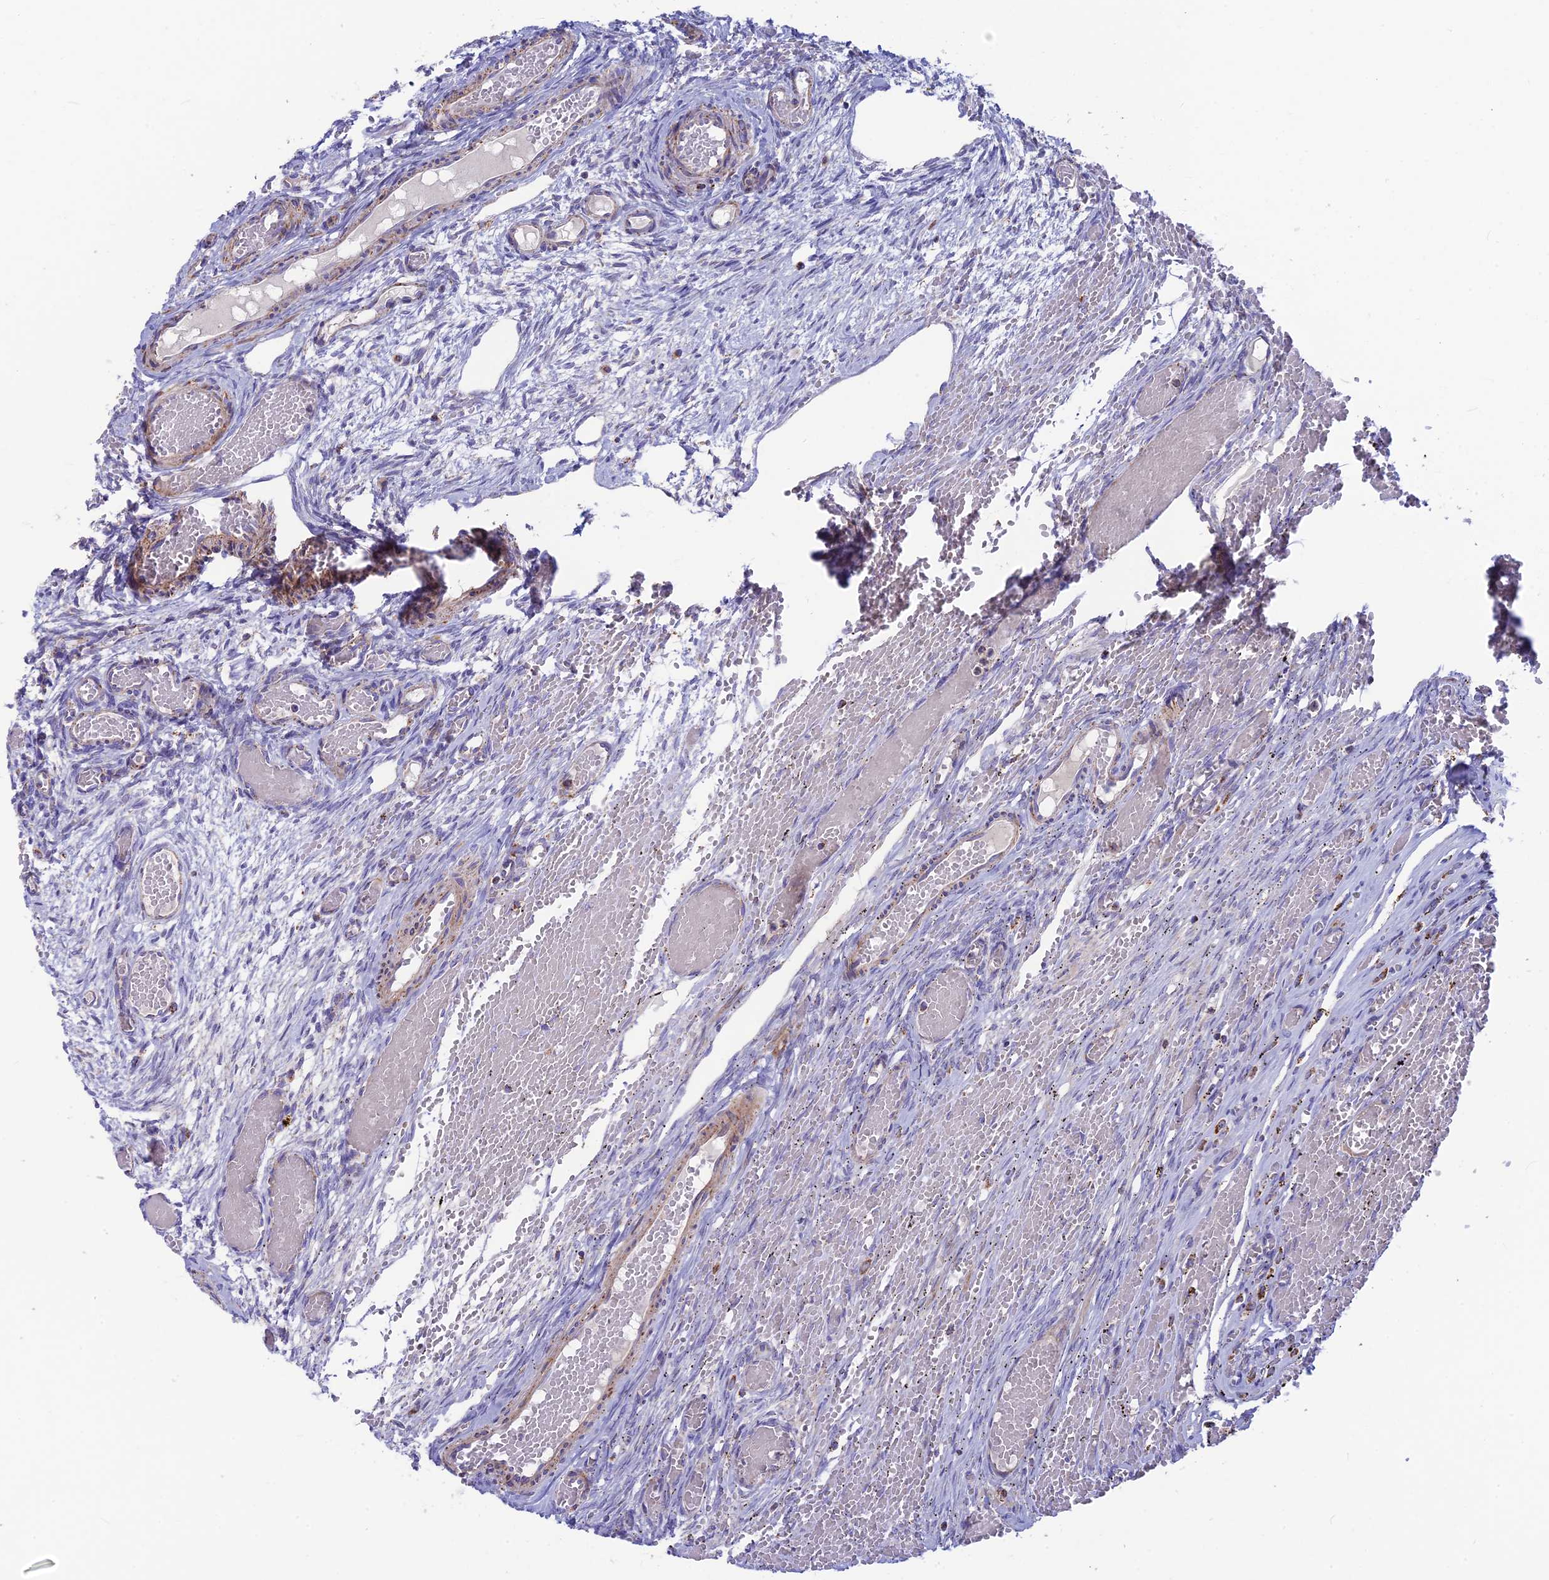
{"staining": {"intensity": "negative", "quantity": "none", "location": "none"}, "tissue": "ovary", "cell_type": "Ovarian stroma cells", "image_type": "normal", "snomed": [{"axis": "morphology", "description": "Adenocarcinoma, NOS"}, {"axis": "topography", "description": "Endometrium"}], "caption": "This photomicrograph is of unremarkable ovary stained with immunohistochemistry (IHC) to label a protein in brown with the nuclei are counter-stained blue. There is no positivity in ovarian stroma cells.", "gene": "CS", "patient": {"sex": "female", "age": 32}}